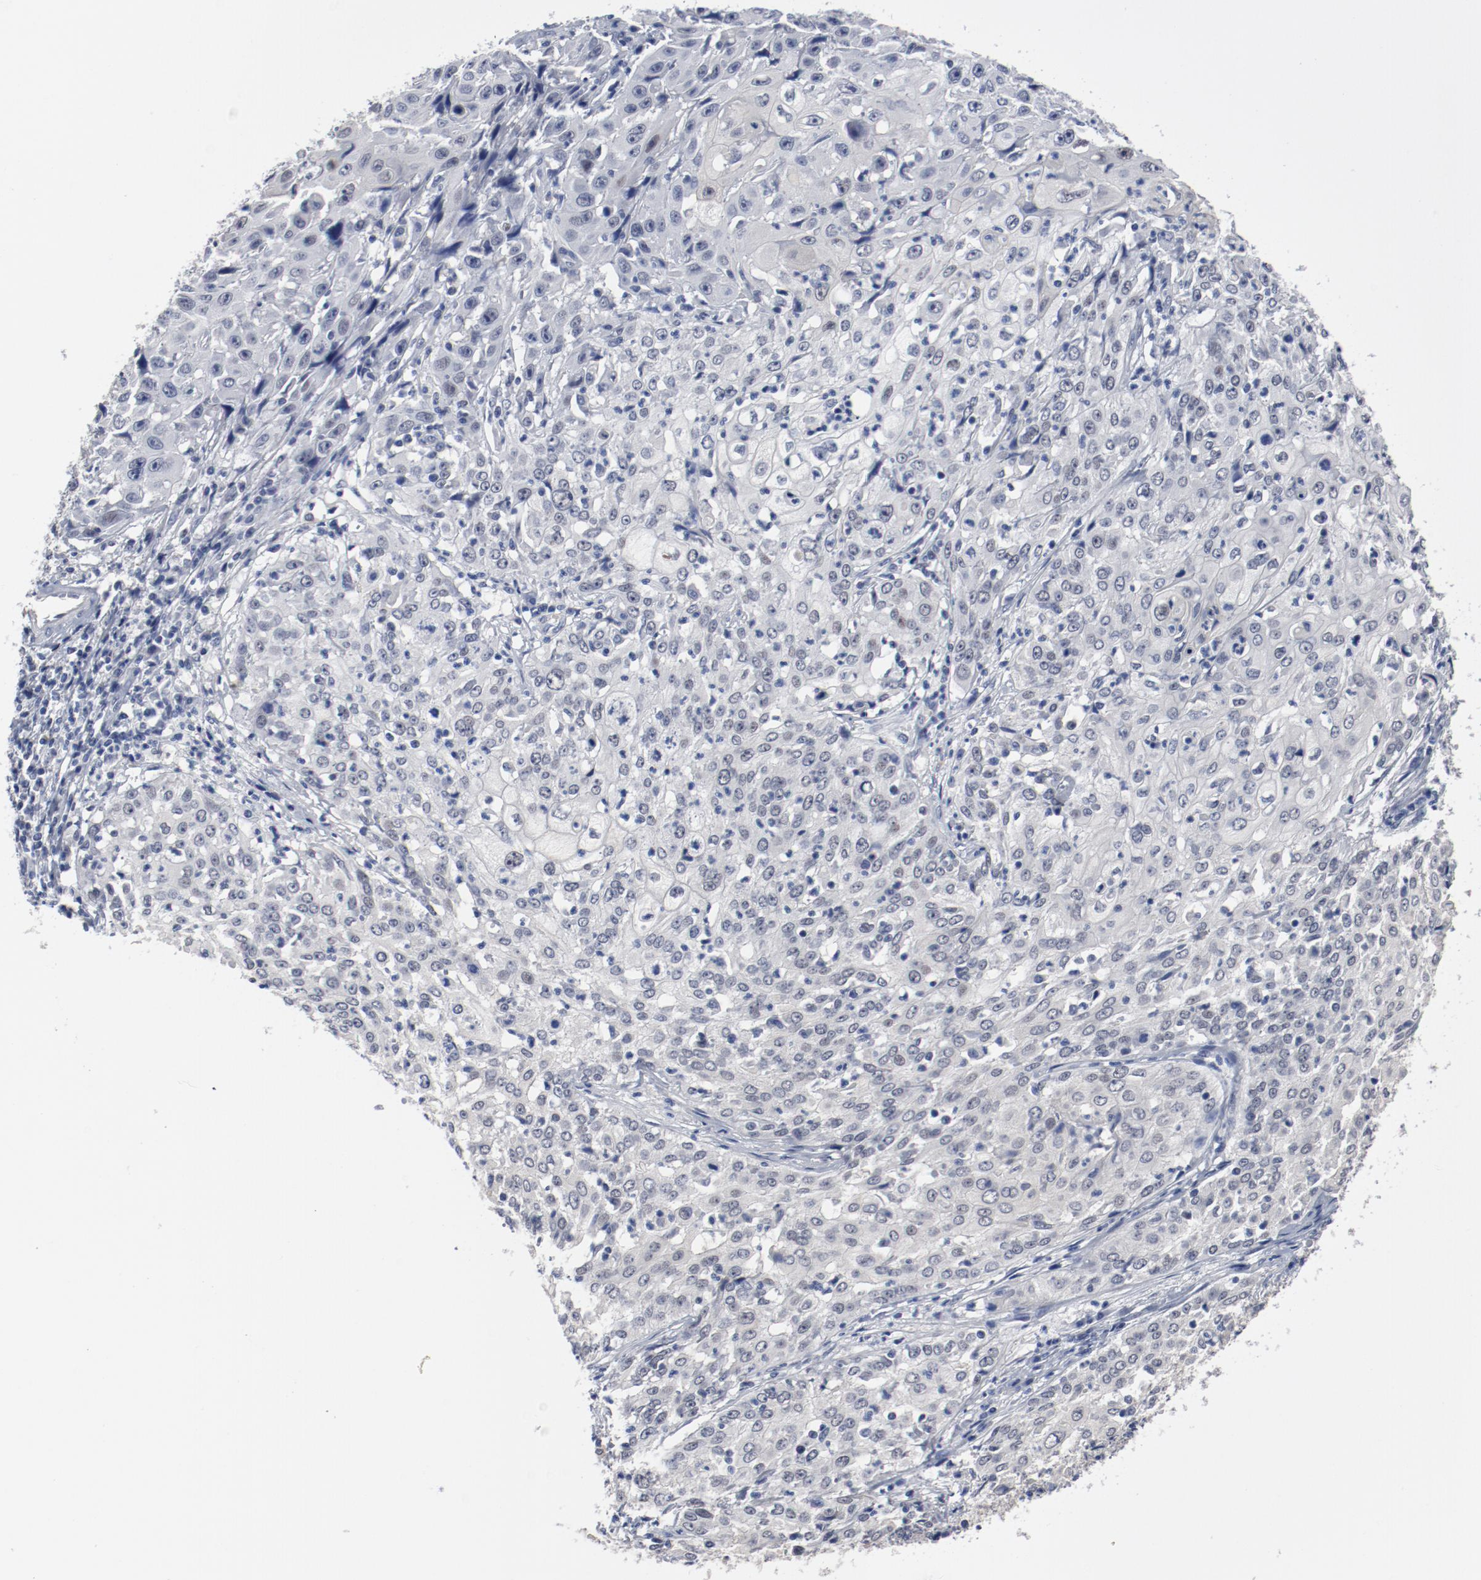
{"staining": {"intensity": "negative", "quantity": "none", "location": "none"}, "tissue": "cervical cancer", "cell_type": "Tumor cells", "image_type": "cancer", "snomed": [{"axis": "morphology", "description": "Squamous cell carcinoma, NOS"}, {"axis": "topography", "description": "Cervix"}], "caption": "Photomicrograph shows no significant protein positivity in tumor cells of squamous cell carcinoma (cervical).", "gene": "ANKLE2", "patient": {"sex": "female", "age": 39}}